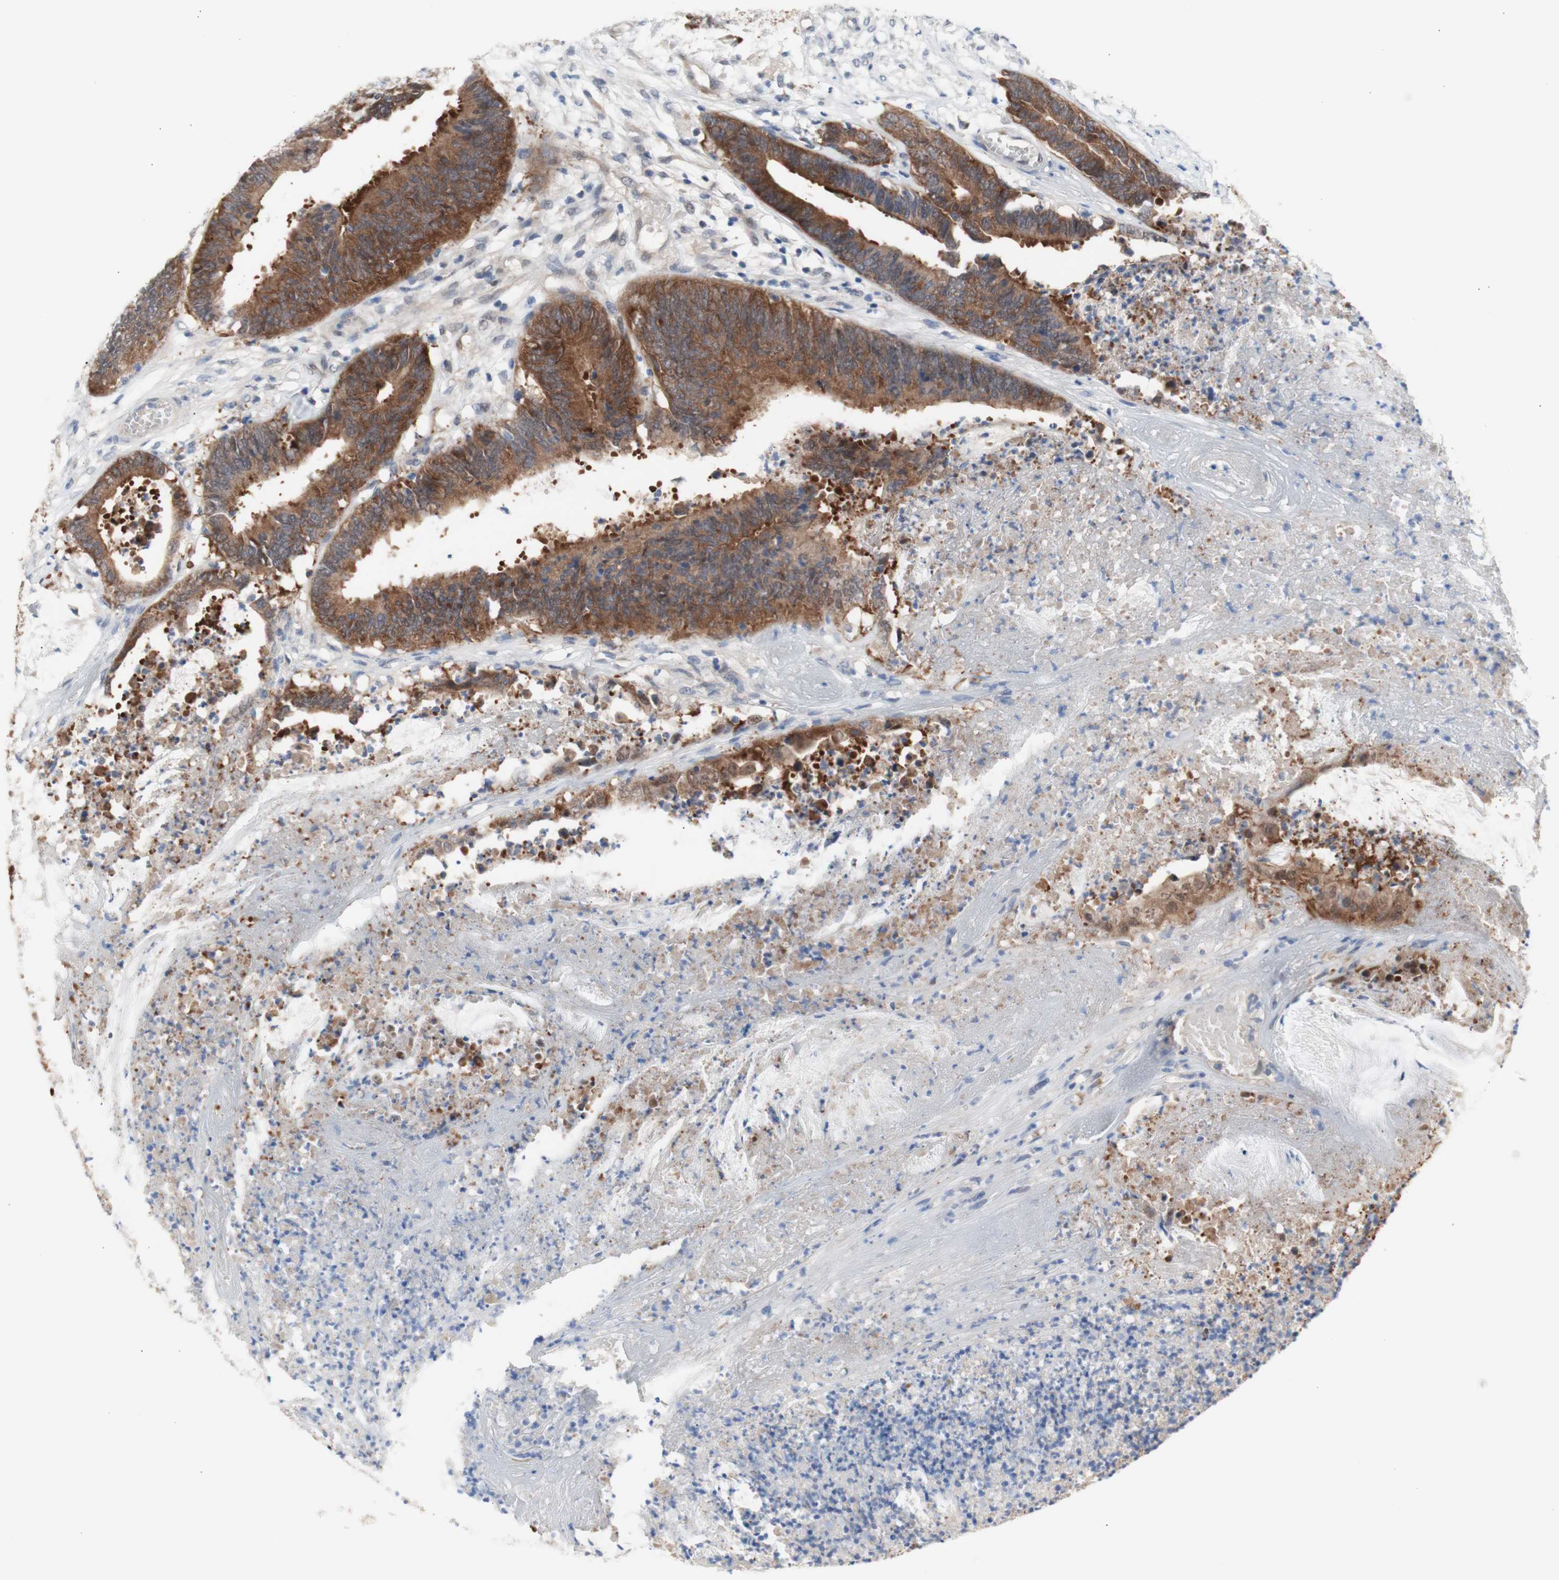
{"staining": {"intensity": "moderate", "quantity": ">75%", "location": "cytoplasmic/membranous"}, "tissue": "colorectal cancer", "cell_type": "Tumor cells", "image_type": "cancer", "snomed": [{"axis": "morphology", "description": "Adenocarcinoma, NOS"}, {"axis": "topography", "description": "Rectum"}], "caption": "This is a micrograph of immunohistochemistry (IHC) staining of colorectal cancer, which shows moderate expression in the cytoplasmic/membranous of tumor cells.", "gene": "PRMT5", "patient": {"sex": "female", "age": 66}}